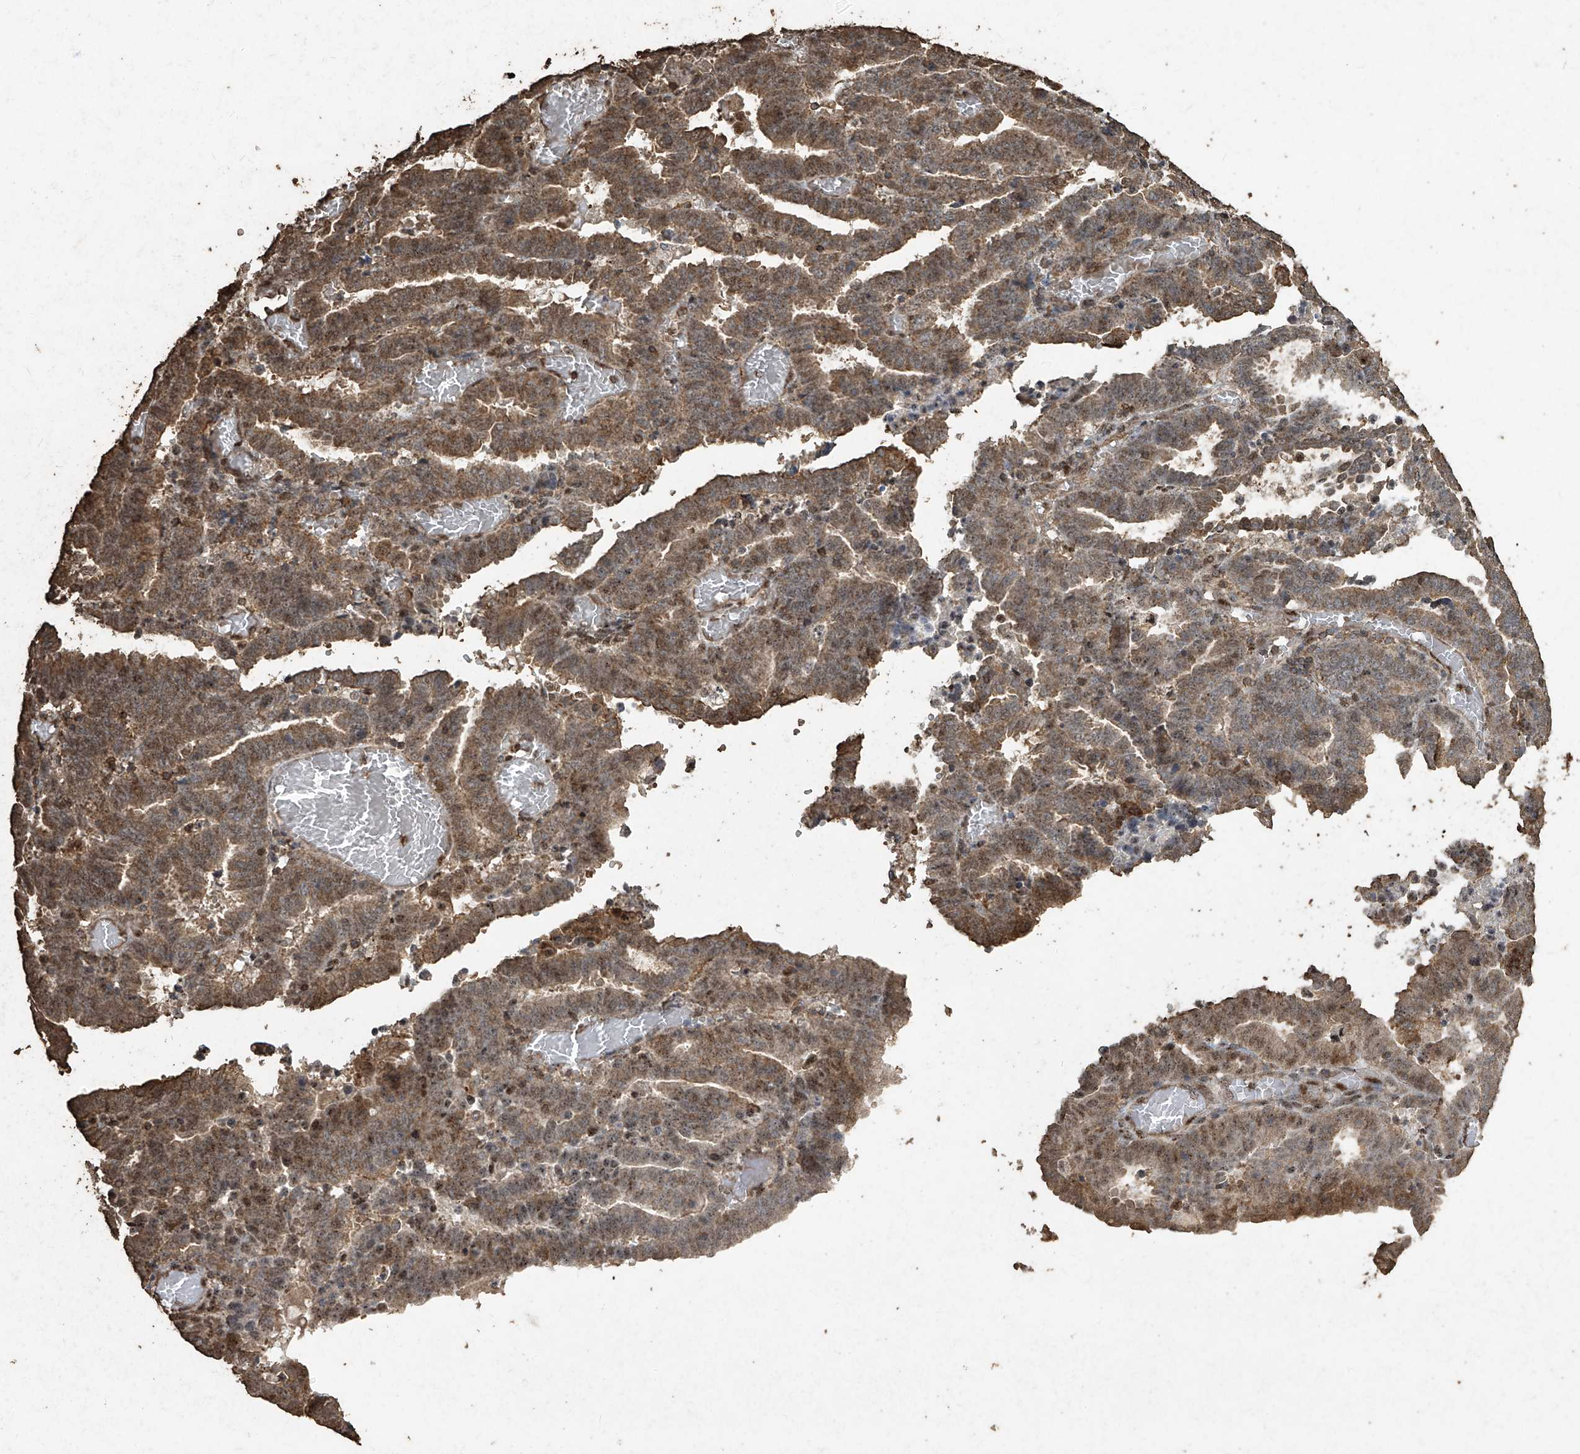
{"staining": {"intensity": "weak", "quantity": "25%-75%", "location": "cytoplasmic/membranous,nuclear"}, "tissue": "endometrial cancer", "cell_type": "Tumor cells", "image_type": "cancer", "snomed": [{"axis": "morphology", "description": "Adenocarcinoma, NOS"}, {"axis": "topography", "description": "Uterus"}], "caption": "Immunohistochemical staining of human adenocarcinoma (endometrial) shows weak cytoplasmic/membranous and nuclear protein expression in about 25%-75% of tumor cells. (DAB IHC with brightfield microscopy, high magnification).", "gene": "ERBB3", "patient": {"sex": "female", "age": 83}}